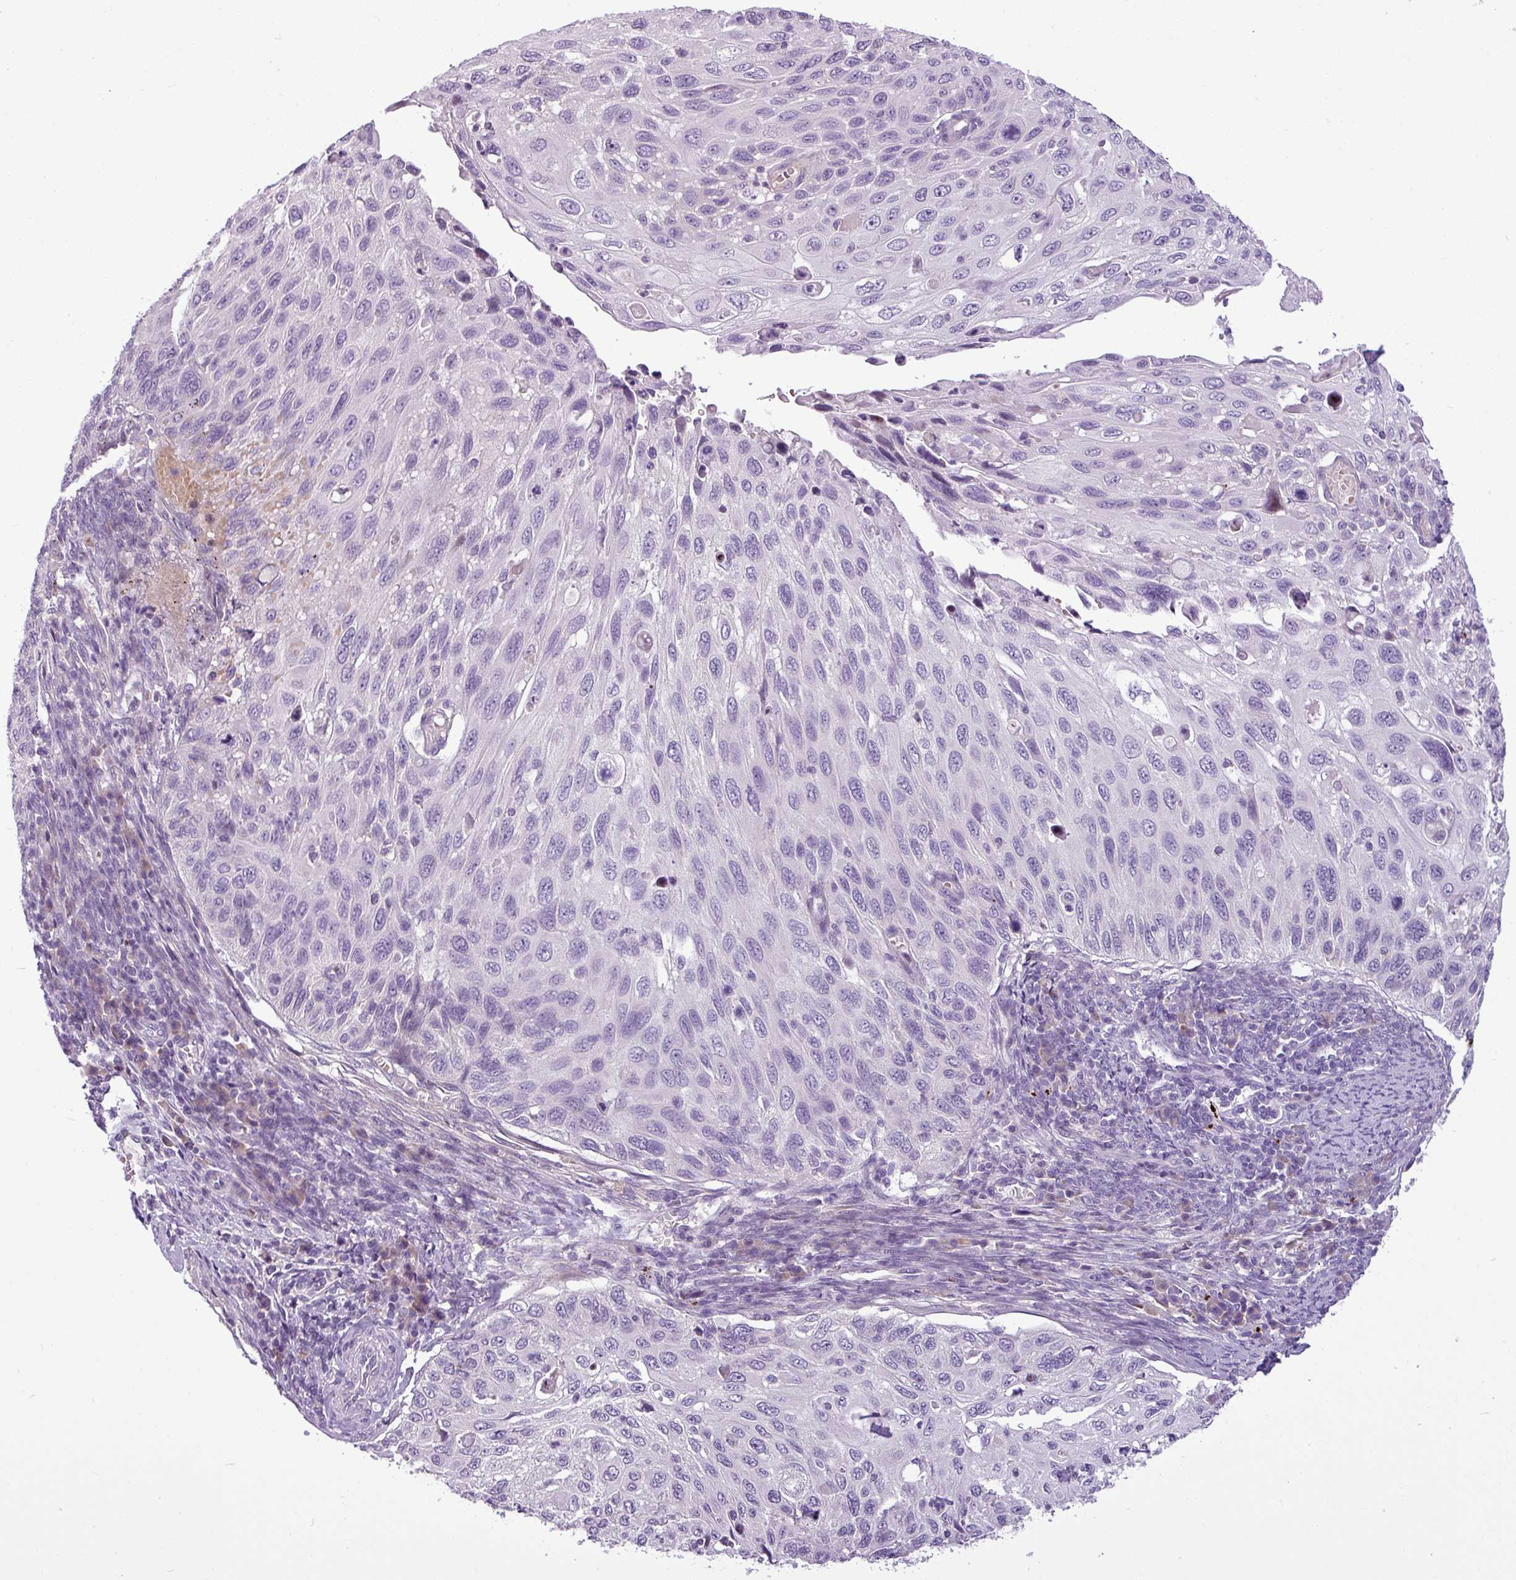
{"staining": {"intensity": "negative", "quantity": "none", "location": "none"}, "tissue": "cervical cancer", "cell_type": "Tumor cells", "image_type": "cancer", "snomed": [{"axis": "morphology", "description": "Squamous cell carcinoma, NOS"}, {"axis": "topography", "description": "Cervix"}], "caption": "There is no significant positivity in tumor cells of cervical cancer (squamous cell carcinoma). (IHC, brightfield microscopy, high magnification).", "gene": "IL17A", "patient": {"sex": "female", "age": 70}}